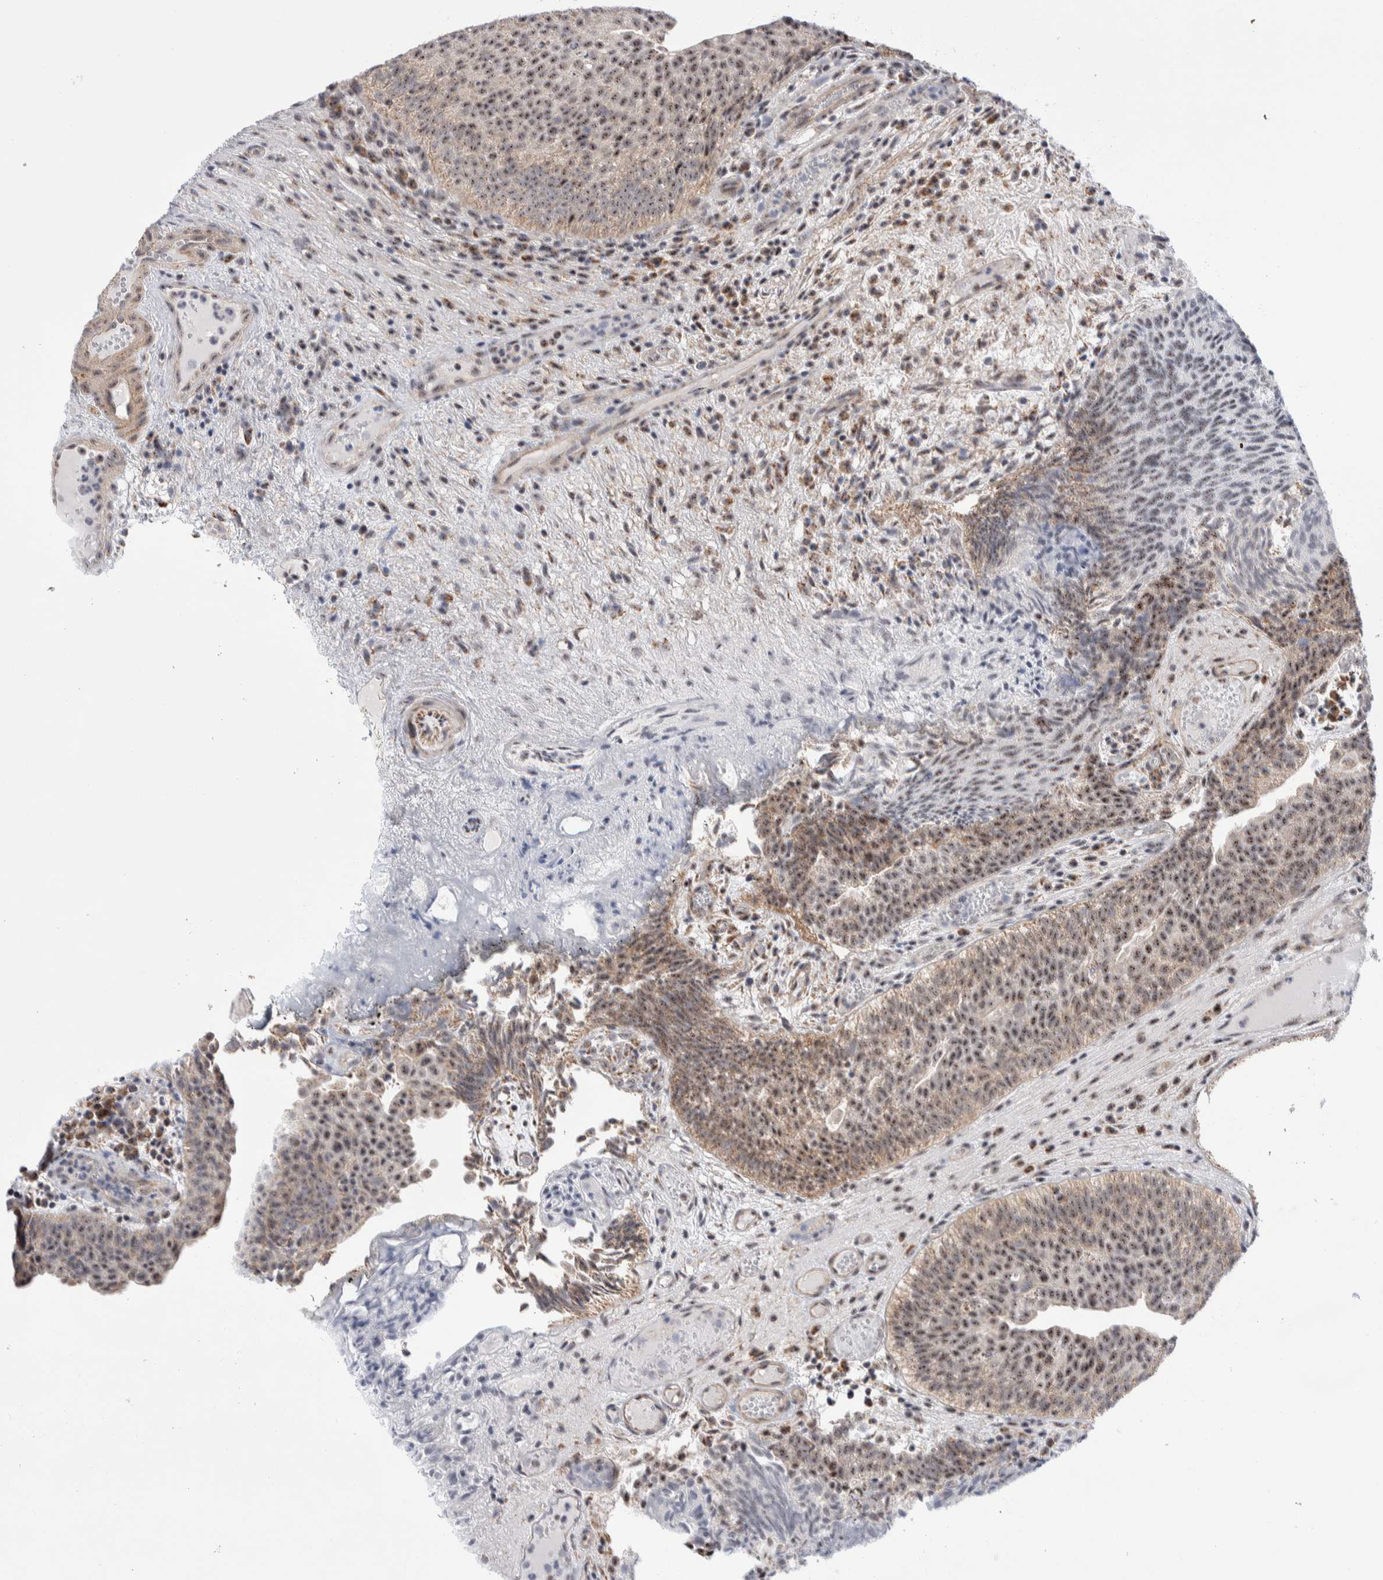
{"staining": {"intensity": "moderate", "quantity": ">75%", "location": "nuclear"}, "tissue": "urothelial cancer", "cell_type": "Tumor cells", "image_type": "cancer", "snomed": [{"axis": "morphology", "description": "Urothelial carcinoma, Low grade"}, {"axis": "topography", "description": "Urinary bladder"}], "caption": "There is medium levels of moderate nuclear expression in tumor cells of urothelial cancer, as demonstrated by immunohistochemical staining (brown color).", "gene": "ZNF695", "patient": {"sex": "male", "age": 86}}